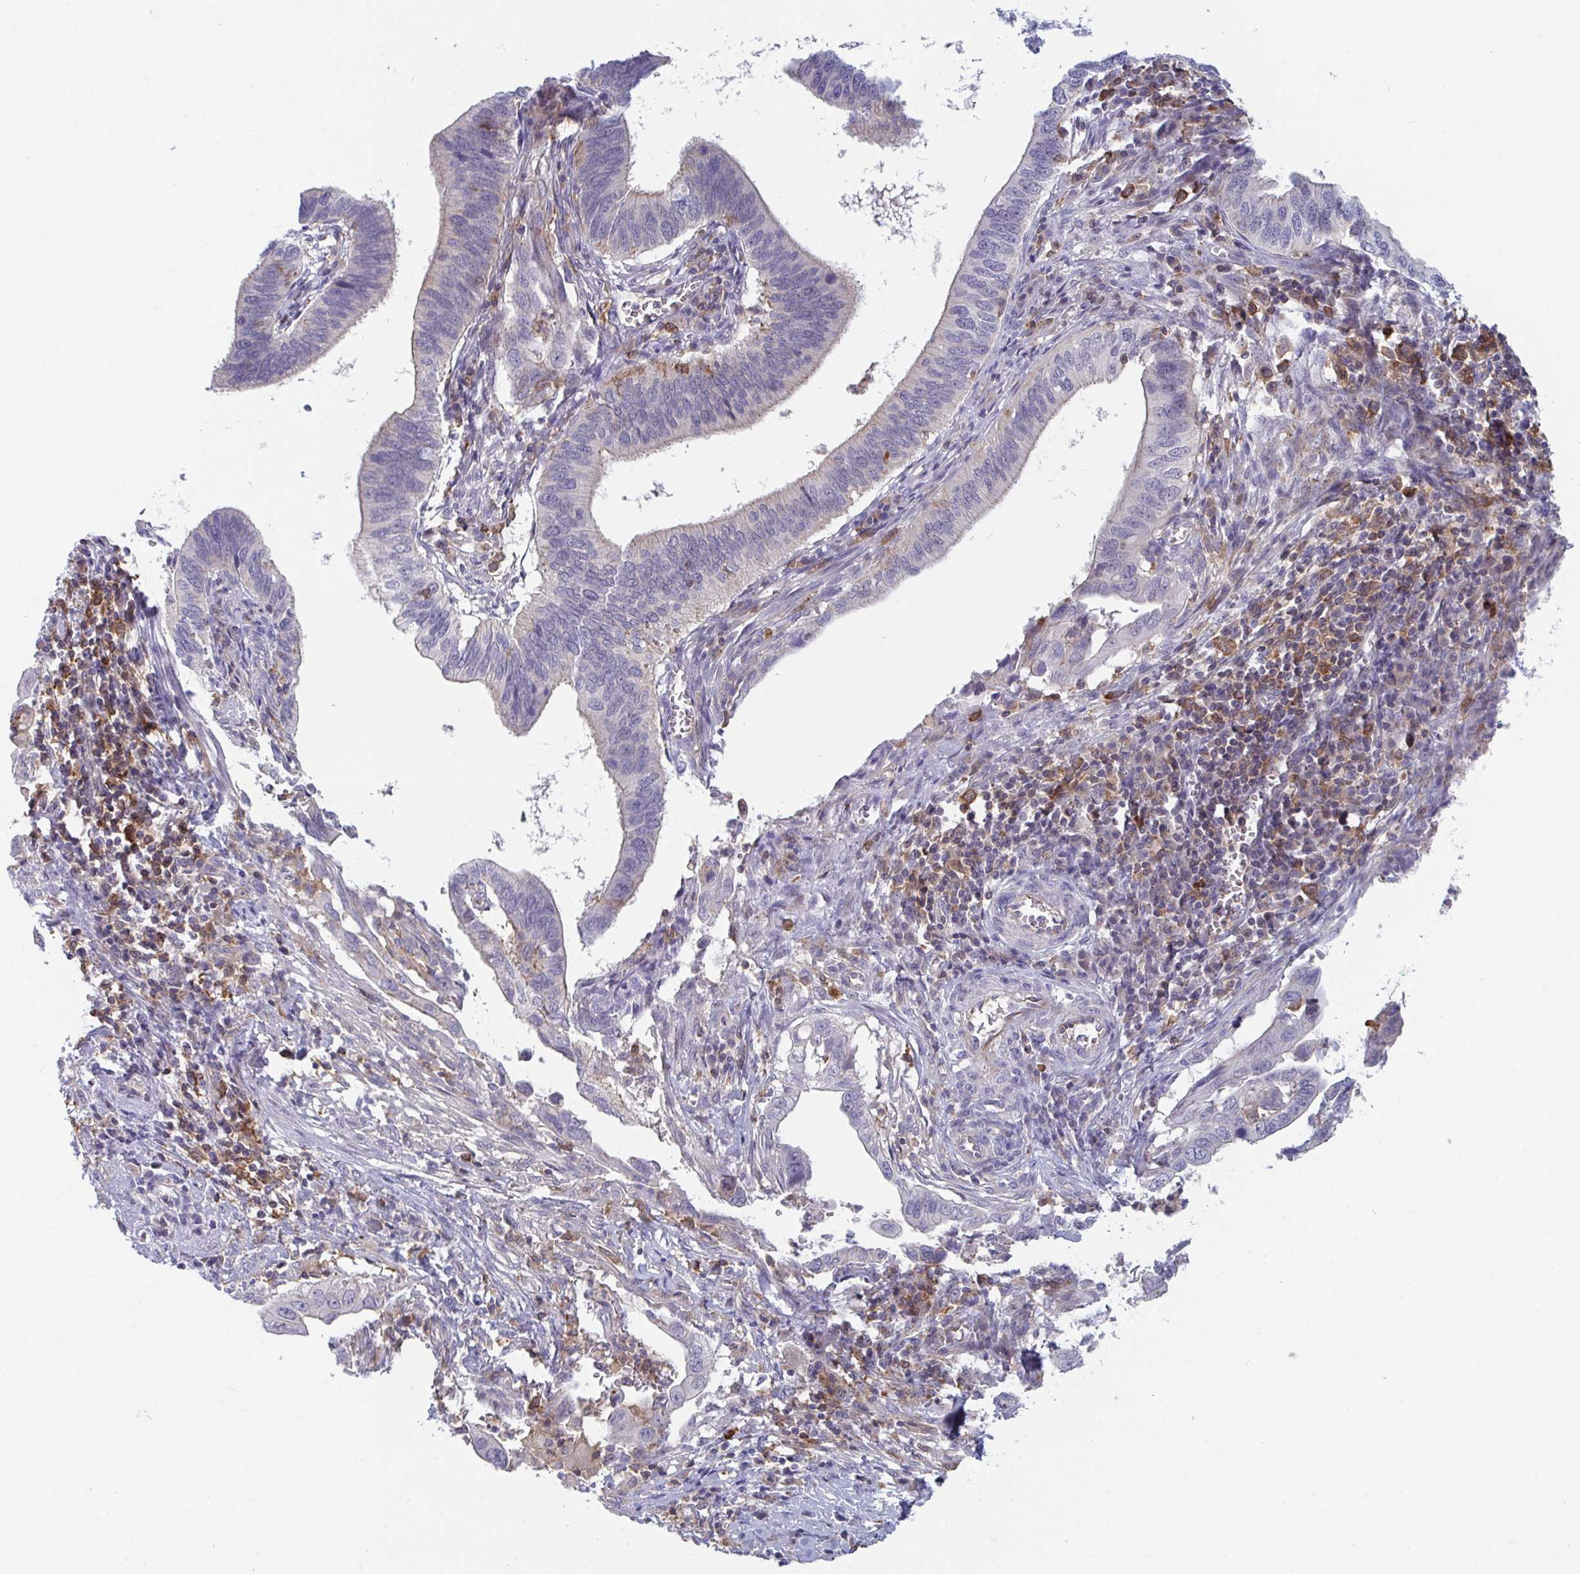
{"staining": {"intensity": "negative", "quantity": "none", "location": "none"}, "tissue": "cervical cancer", "cell_type": "Tumor cells", "image_type": "cancer", "snomed": [{"axis": "morphology", "description": "Adenocarcinoma, NOS"}, {"axis": "topography", "description": "Cervix"}], "caption": "There is no significant staining in tumor cells of adenocarcinoma (cervical). (Stains: DAB IHC with hematoxylin counter stain, Microscopy: brightfield microscopy at high magnification).", "gene": "DISP2", "patient": {"sex": "female", "age": 42}}